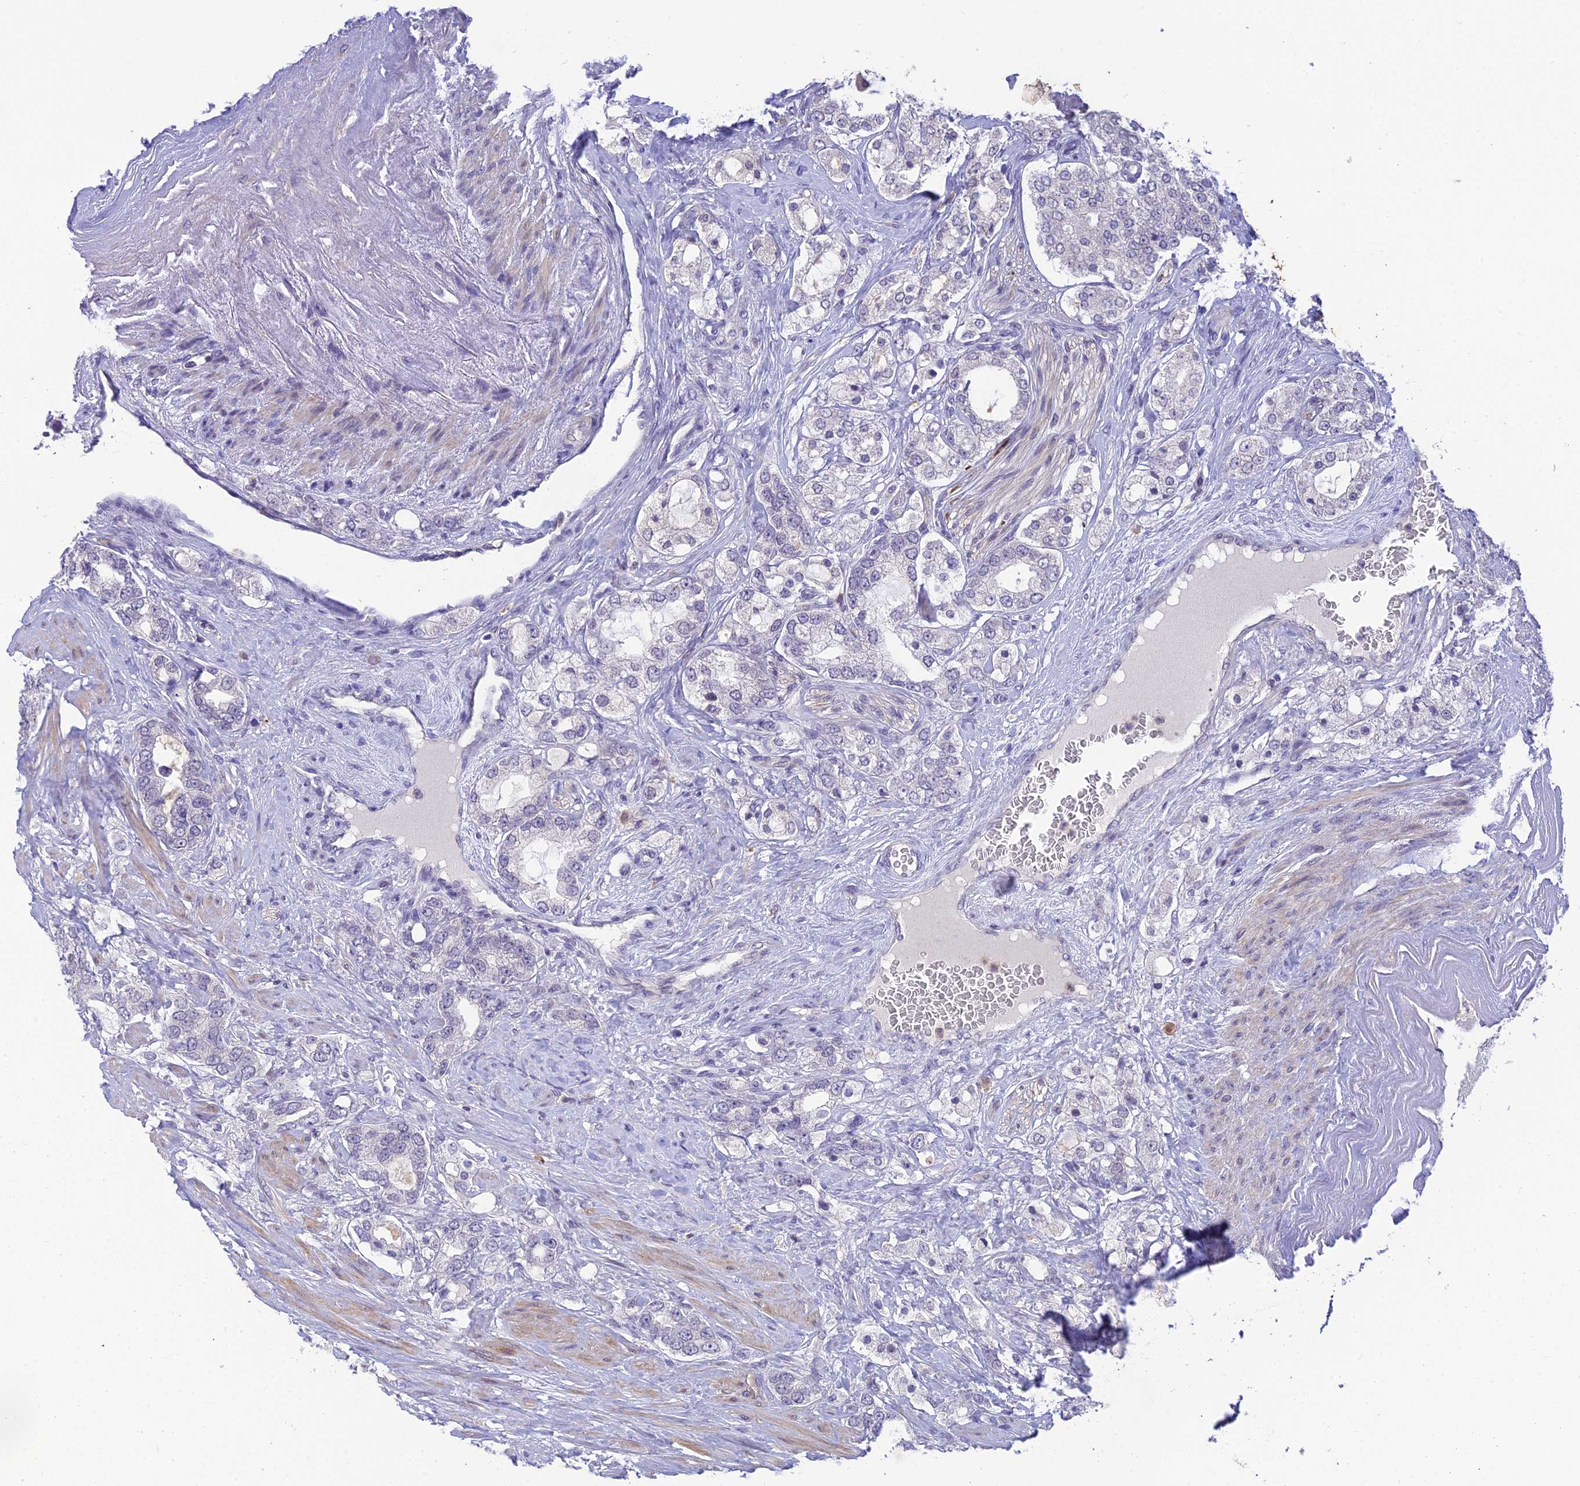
{"staining": {"intensity": "negative", "quantity": "none", "location": "none"}, "tissue": "prostate cancer", "cell_type": "Tumor cells", "image_type": "cancer", "snomed": [{"axis": "morphology", "description": "Adenocarcinoma, High grade"}, {"axis": "topography", "description": "Prostate"}], "caption": "This is a photomicrograph of immunohistochemistry staining of prostate cancer, which shows no positivity in tumor cells.", "gene": "BMT2", "patient": {"sex": "male", "age": 64}}